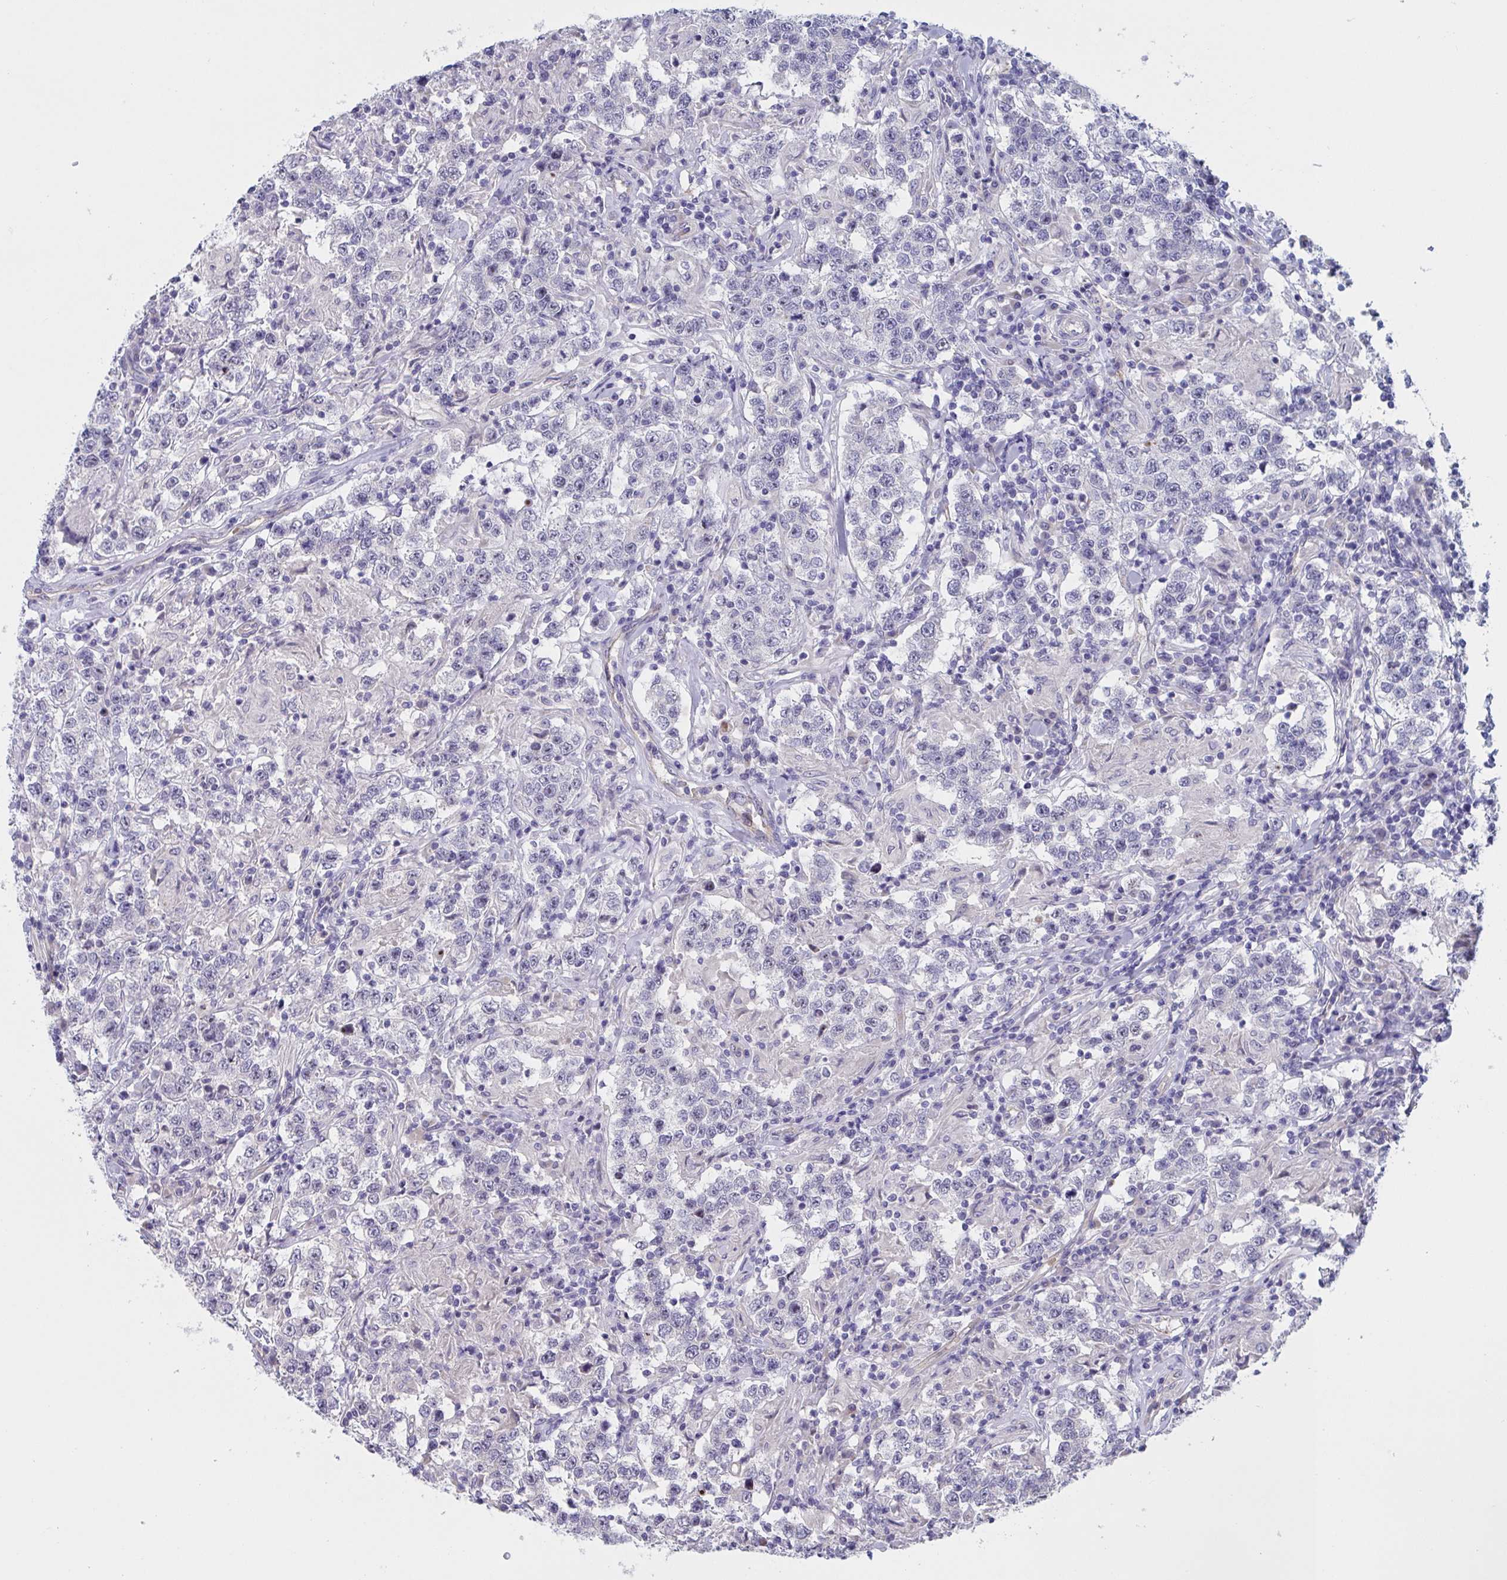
{"staining": {"intensity": "negative", "quantity": "none", "location": "none"}, "tissue": "testis cancer", "cell_type": "Tumor cells", "image_type": "cancer", "snomed": [{"axis": "morphology", "description": "Seminoma, NOS"}, {"axis": "morphology", "description": "Carcinoma, Embryonal, NOS"}, {"axis": "topography", "description": "Testis"}], "caption": "Immunohistochemical staining of testis cancer demonstrates no significant expression in tumor cells.", "gene": "ST14", "patient": {"sex": "male", "age": 41}}